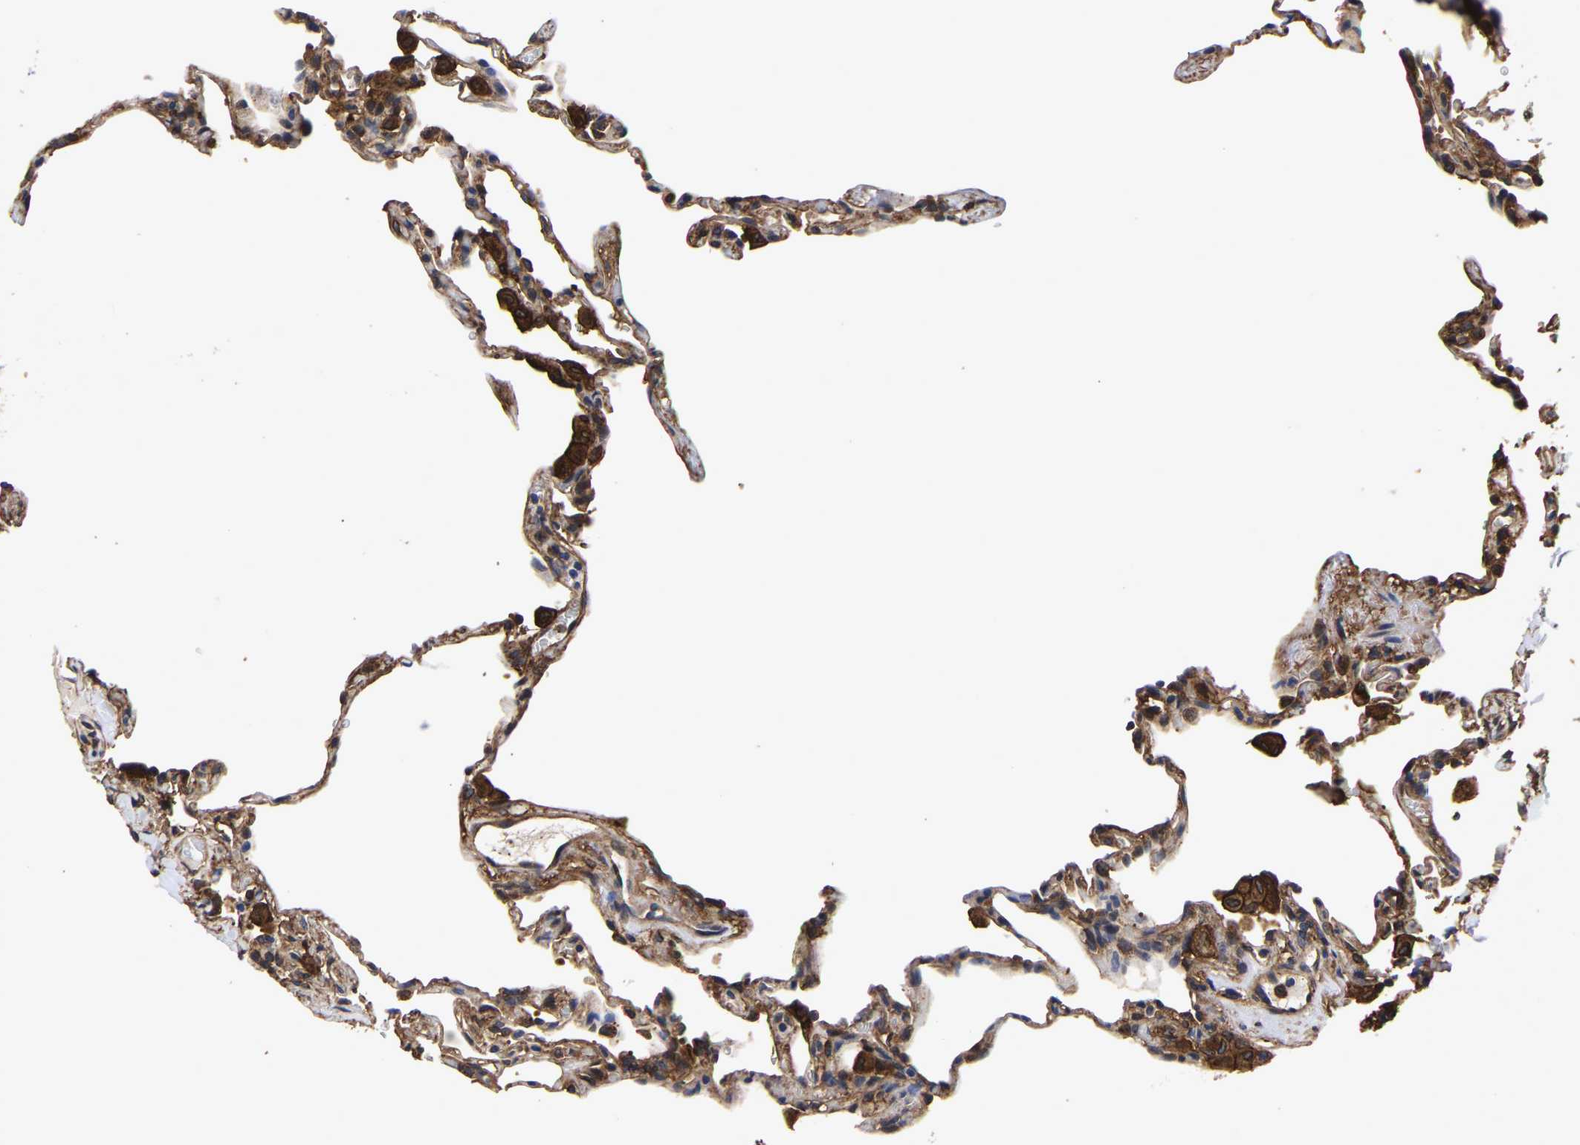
{"staining": {"intensity": "moderate", "quantity": ">75%", "location": "cytoplasmic/membranous"}, "tissue": "lung", "cell_type": "Alveolar cells", "image_type": "normal", "snomed": [{"axis": "morphology", "description": "Normal tissue, NOS"}, {"axis": "topography", "description": "Lung"}], "caption": "Alveolar cells show medium levels of moderate cytoplasmic/membranous positivity in about >75% of cells in normal lung. (DAB IHC with brightfield microscopy, high magnification).", "gene": "LIF", "patient": {"sex": "male", "age": 59}}